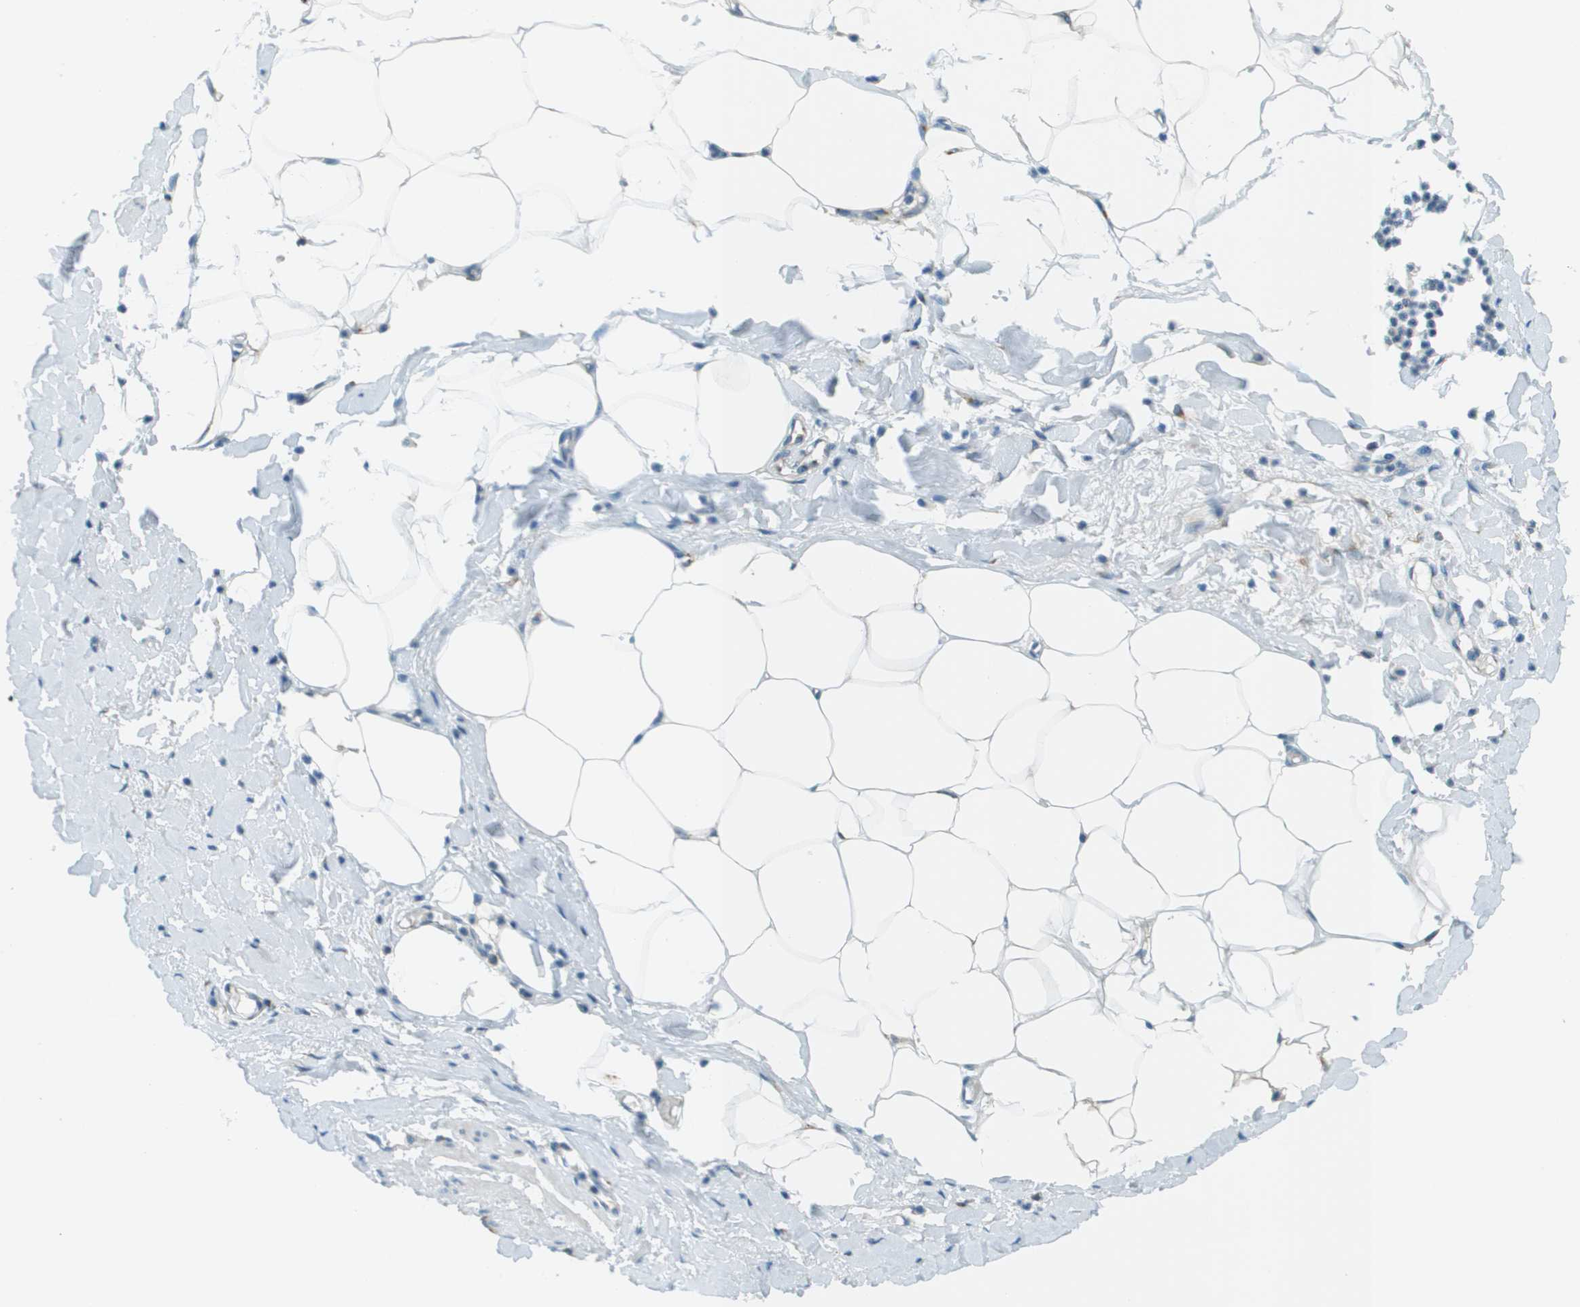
{"staining": {"intensity": "negative", "quantity": "none", "location": "none"}, "tissue": "adipose tissue", "cell_type": "Adipocytes", "image_type": "normal", "snomed": [{"axis": "morphology", "description": "Normal tissue, NOS"}, {"axis": "topography", "description": "Soft tissue"}, {"axis": "topography", "description": "Vascular tissue"}], "caption": "Immunohistochemical staining of benign human adipose tissue shows no significant staining in adipocytes. (Immunohistochemistry (ihc), brightfield microscopy, high magnification).", "gene": "ACBD3", "patient": {"sex": "female", "age": 35}}